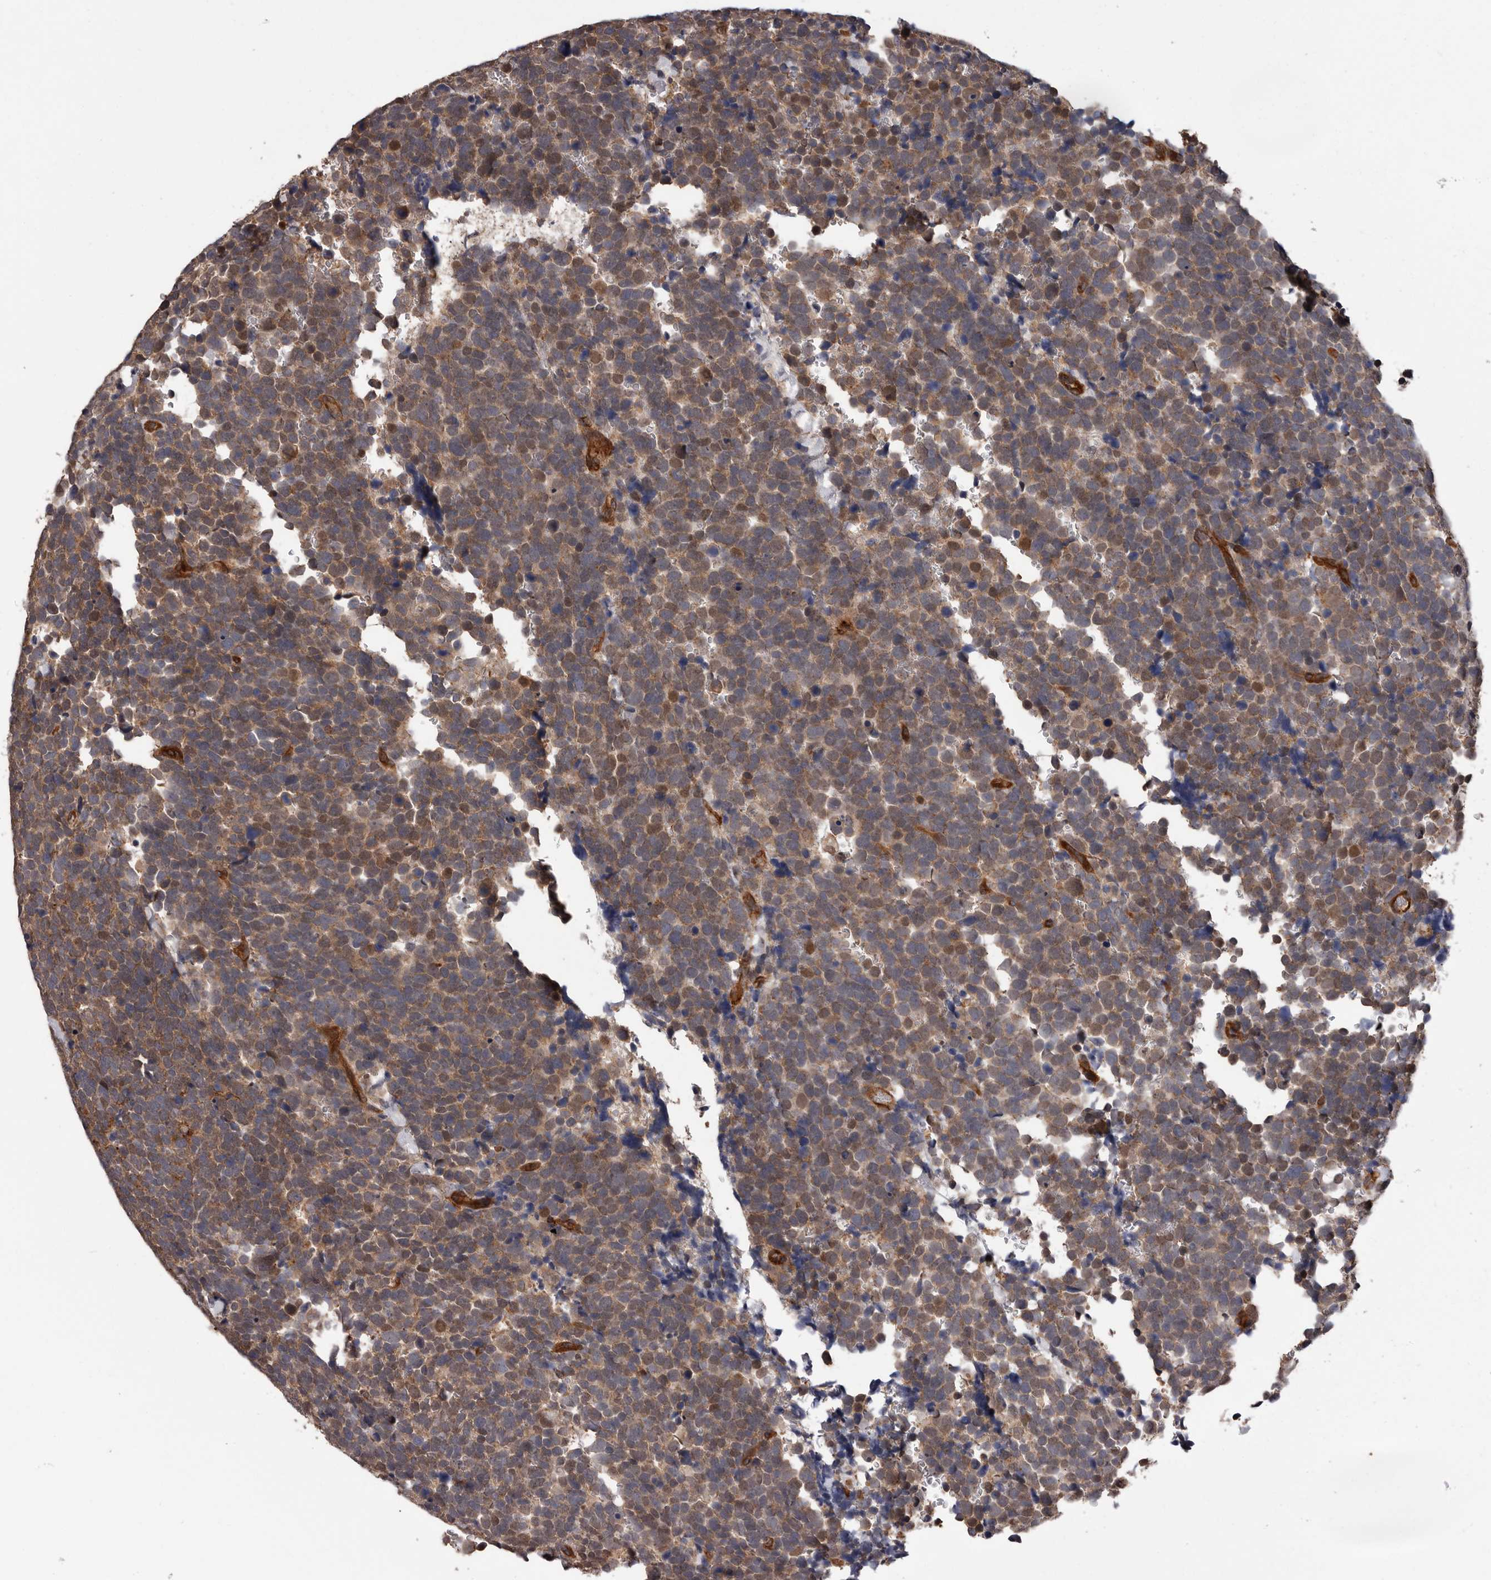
{"staining": {"intensity": "moderate", "quantity": ">75%", "location": "cytoplasmic/membranous"}, "tissue": "urothelial cancer", "cell_type": "Tumor cells", "image_type": "cancer", "snomed": [{"axis": "morphology", "description": "Urothelial carcinoma, High grade"}, {"axis": "topography", "description": "Urinary bladder"}], "caption": "IHC histopathology image of human urothelial carcinoma (high-grade) stained for a protein (brown), which shows medium levels of moderate cytoplasmic/membranous positivity in approximately >75% of tumor cells.", "gene": "PNRC2", "patient": {"sex": "female", "age": 82}}